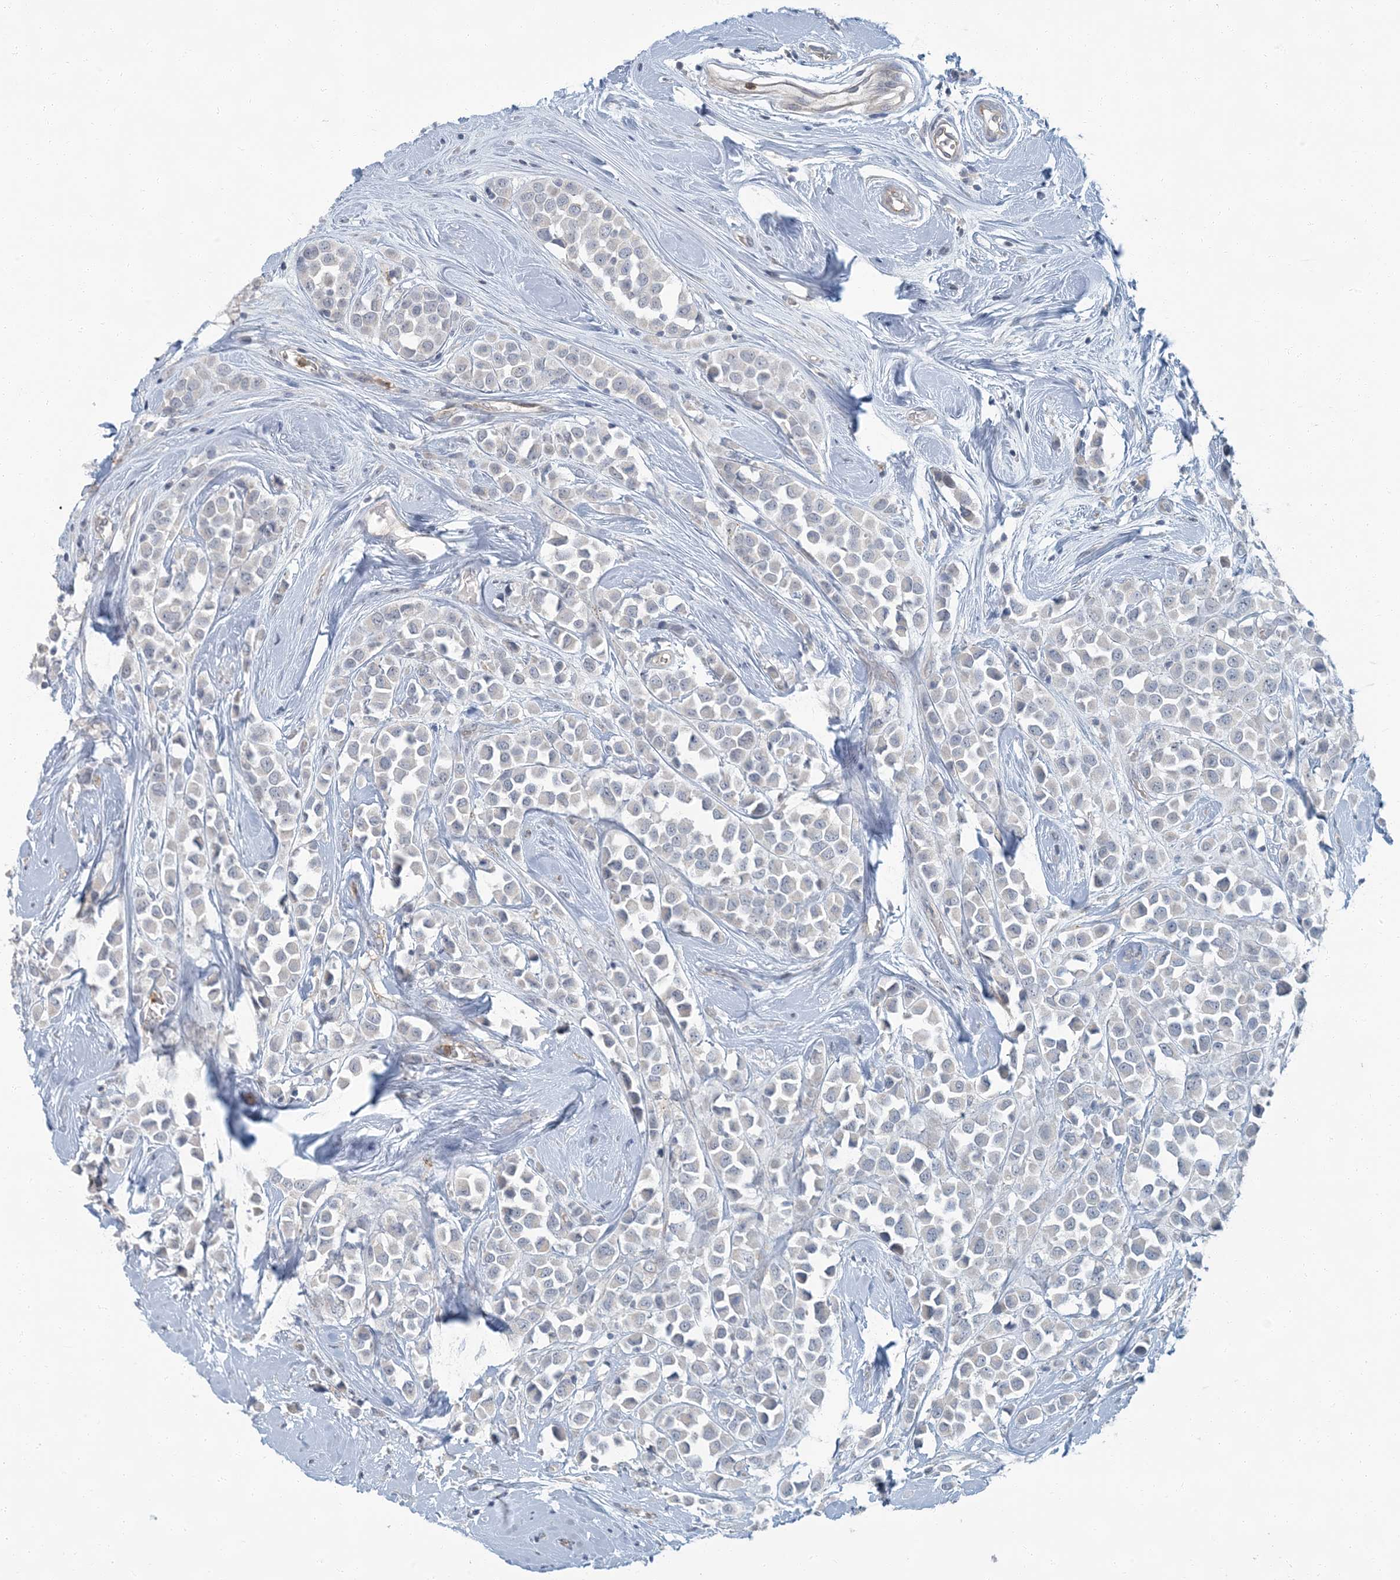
{"staining": {"intensity": "negative", "quantity": "none", "location": "none"}, "tissue": "breast cancer", "cell_type": "Tumor cells", "image_type": "cancer", "snomed": [{"axis": "morphology", "description": "Duct carcinoma"}, {"axis": "topography", "description": "Breast"}], "caption": "DAB immunohistochemical staining of human breast cancer demonstrates no significant positivity in tumor cells.", "gene": "EPHA4", "patient": {"sex": "female", "age": 61}}